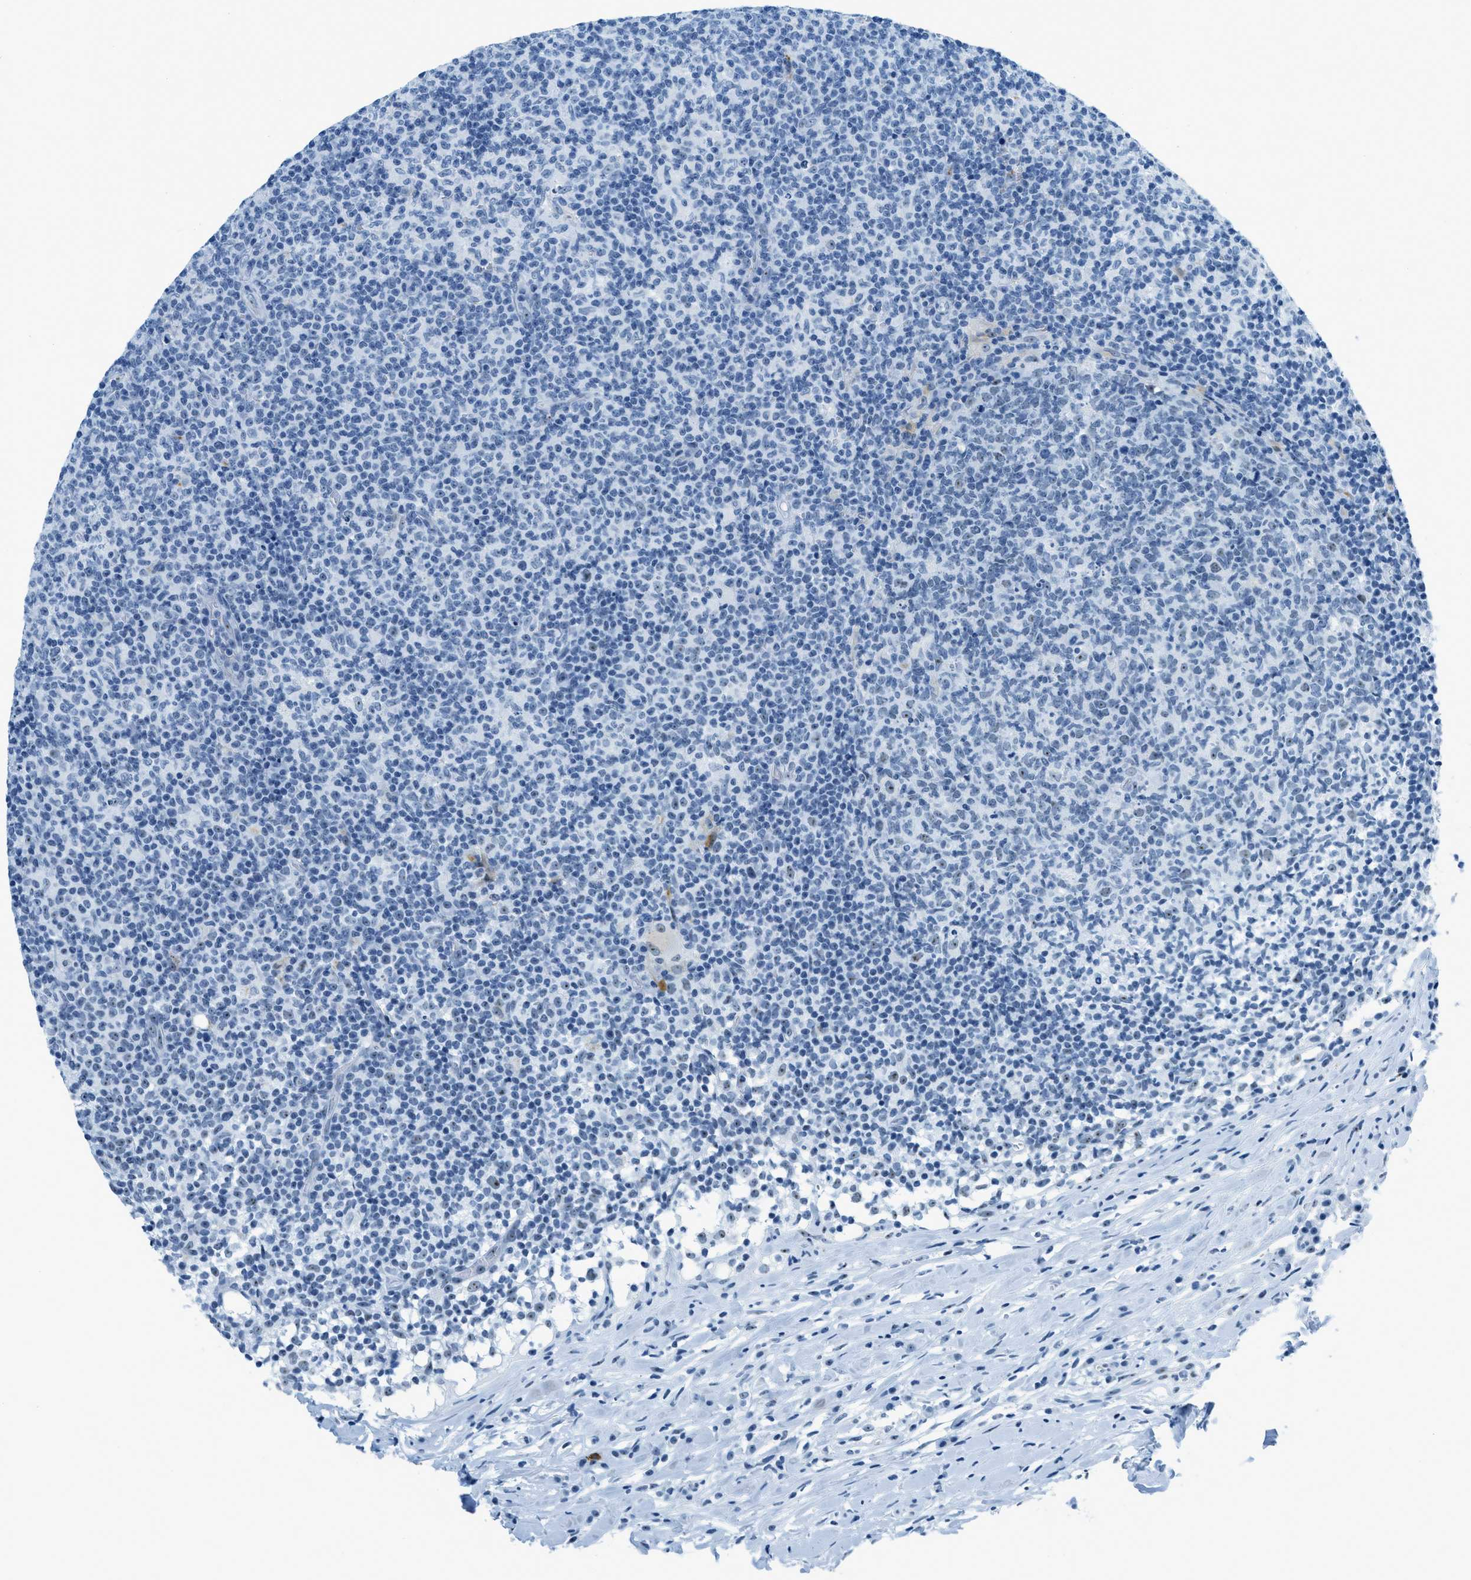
{"staining": {"intensity": "weak", "quantity": "<25%", "location": "nuclear"}, "tissue": "lymph node", "cell_type": "Germinal center cells", "image_type": "normal", "snomed": [{"axis": "morphology", "description": "Normal tissue, NOS"}, {"axis": "morphology", "description": "Inflammation, NOS"}, {"axis": "topography", "description": "Lymph node"}], "caption": "A high-resolution histopathology image shows IHC staining of benign lymph node, which displays no significant staining in germinal center cells. (Stains: DAB immunohistochemistry with hematoxylin counter stain, Microscopy: brightfield microscopy at high magnification).", "gene": "PLA2G2A", "patient": {"sex": "male", "age": 55}}